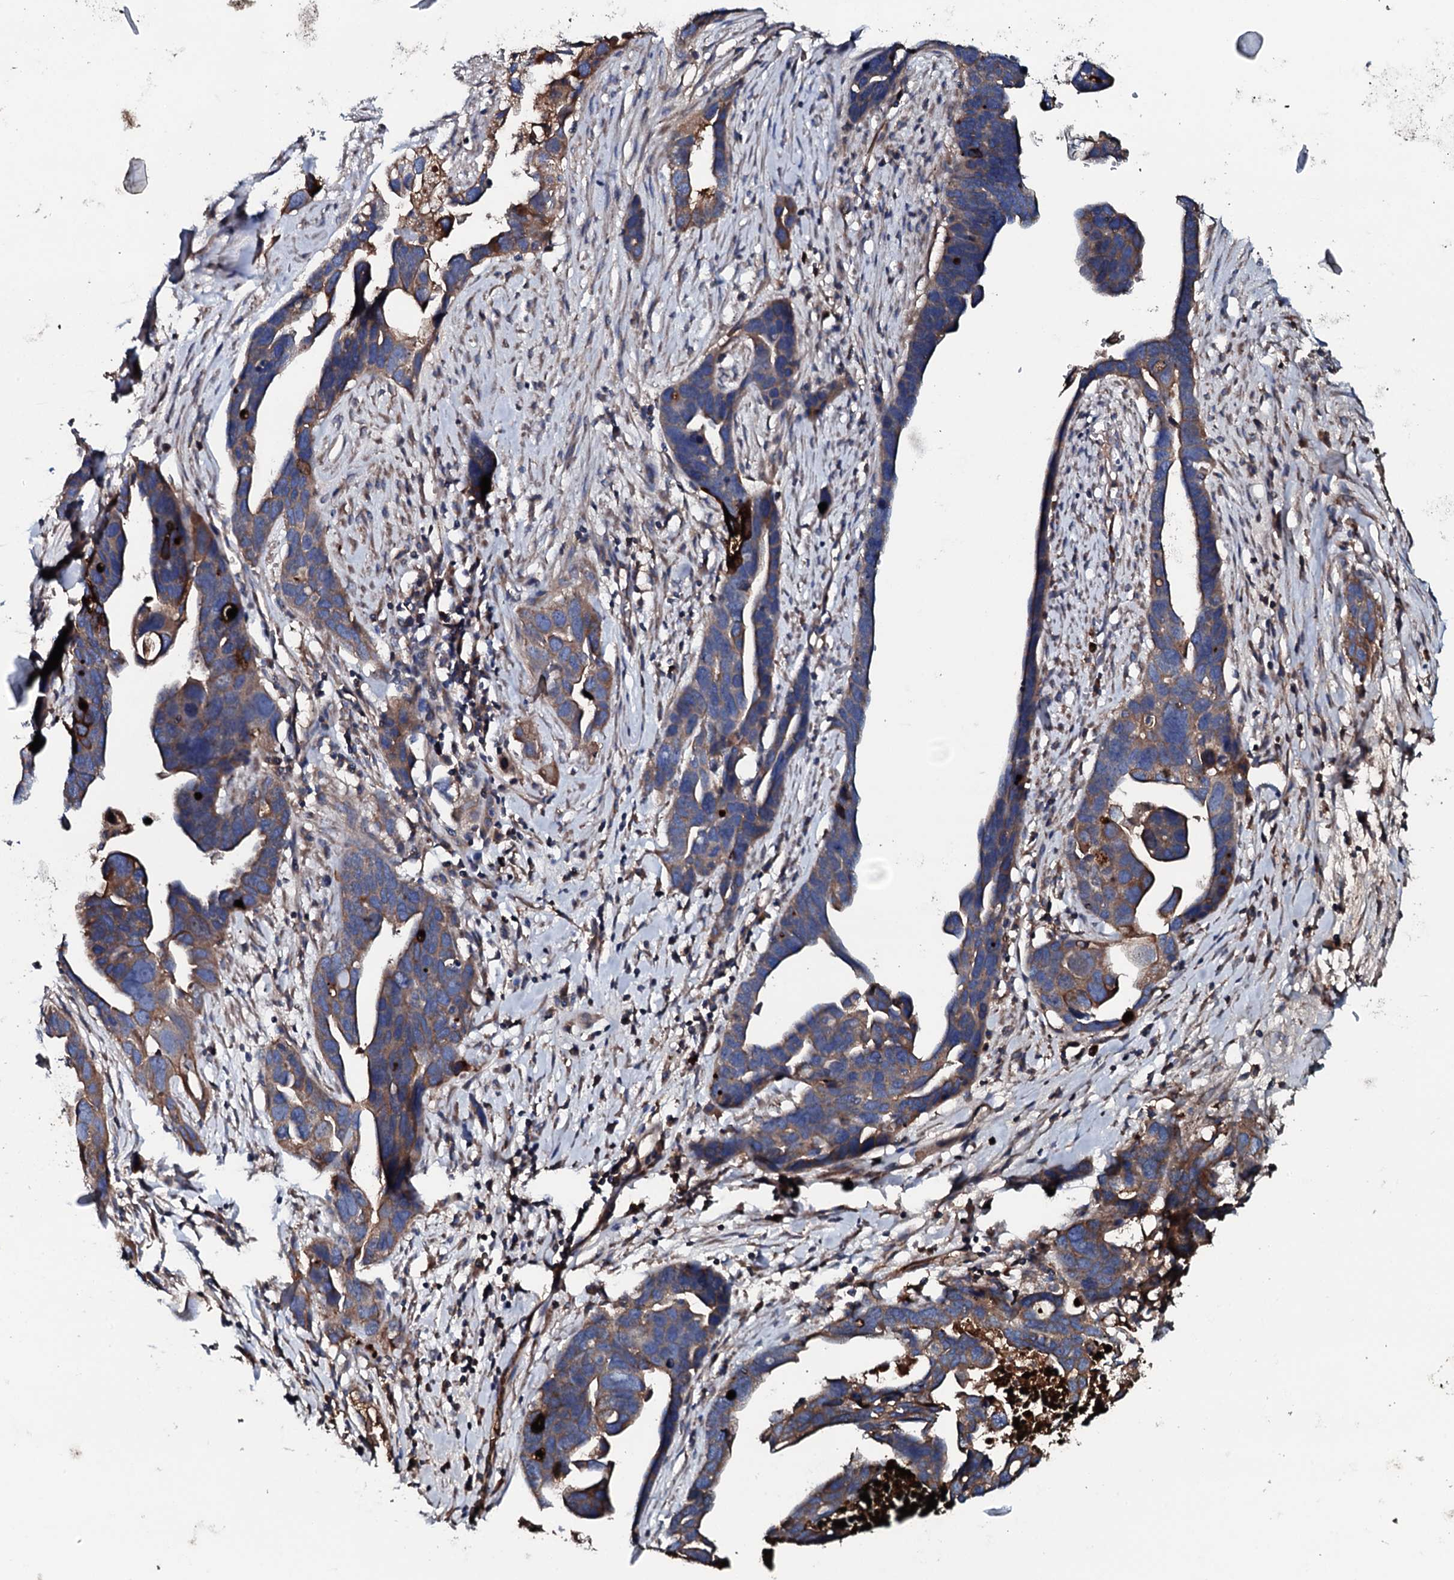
{"staining": {"intensity": "strong", "quantity": "25%-75%", "location": "cytoplasmic/membranous"}, "tissue": "ovarian cancer", "cell_type": "Tumor cells", "image_type": "cancer", "snomed": [{"axis": "morphology", "description": "Cystadenocarcinoma, serous, NOS"}, {"axis": "topography", "description": "Ovary"}], "caption": "The histopathology image shows immunohistochemical staining of ovarian serous cystadenocarcinoma. There is strong cytoplasmic/membranous staining is identified in about 25%-75% of tumor cells.", "gene": "NEK1", "patient": {"sex": "female", "age": 54}}